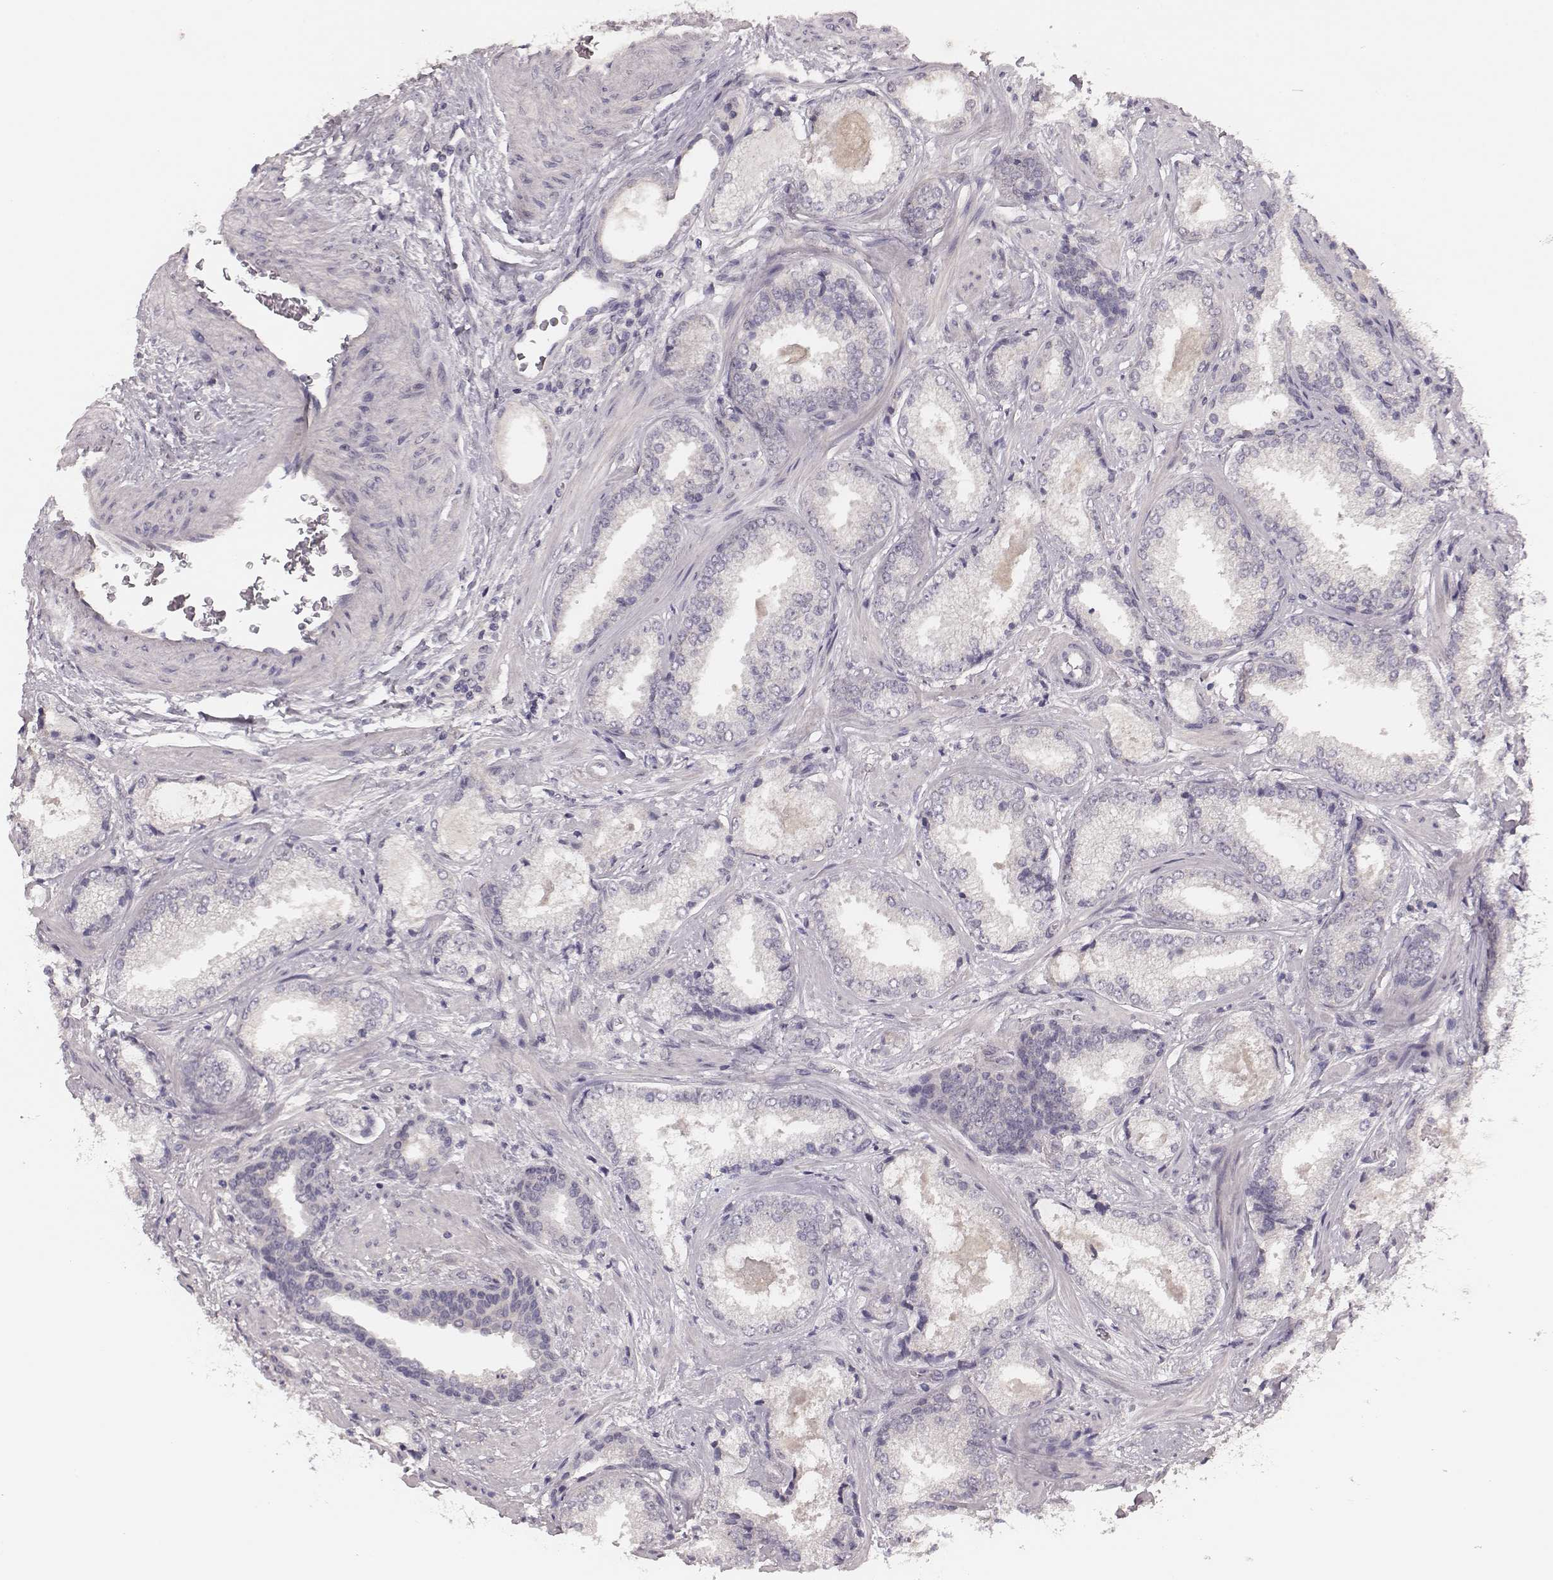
{"staining": {"intensity": "negative", "quantity": "none", "location": "none"}, "tissue": "prostate cancer", "cell_type": "Tumor cells", "image_type": "cancer", "snomed": [{"axis": "morphology", "description": "Adenocarcinoma, Low grade"}, {"axis": "topography", "description": "Prostate"}], "caption": "Immunohistochemical staining of human low-grade adenocarcinoma (prostate) exhibits no significant expression in tumor cells.", "gene": "LY6K", "patient": {"sex": "male", "age": 56}}